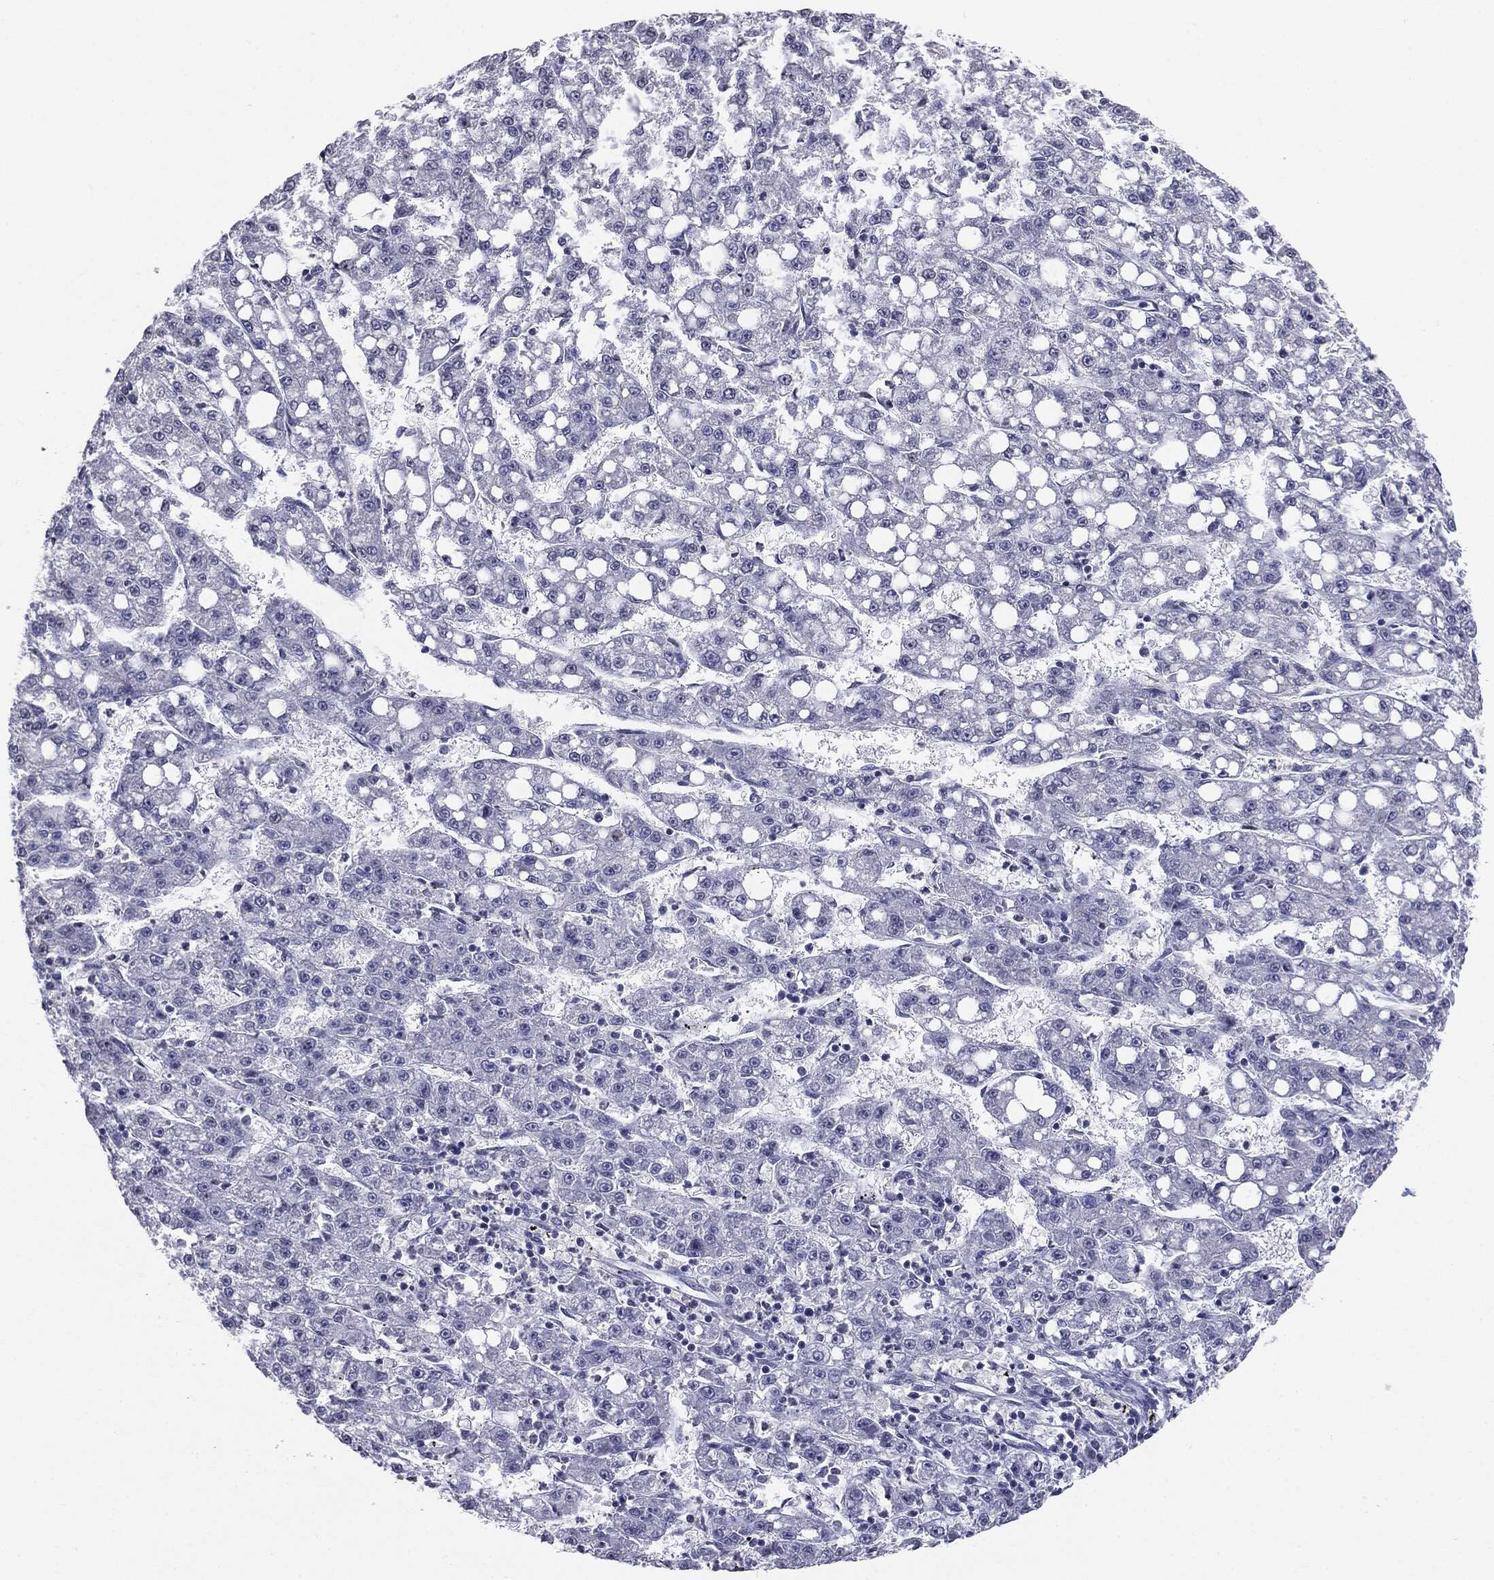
{"staining": {"intensity": "negative", "quantity": "none", "location": "none"}, "tissue": "liver cancer", "cell_type": "Tumor cells", "image_type": "cancer", "snomed": [{"axis": "morphology", "description": "Carcinoma, Hepatocellular, NOS"}, {"axis": "topography", "description": "Liver"}], "caption": "The histopathology image shows no significant expression in tumor cells of liver cancer. (Brightfield microscopy of DAB IHC at high magnification).", "gene": "SERPINB4", "patient": {"sex": "female", "age": 65}}